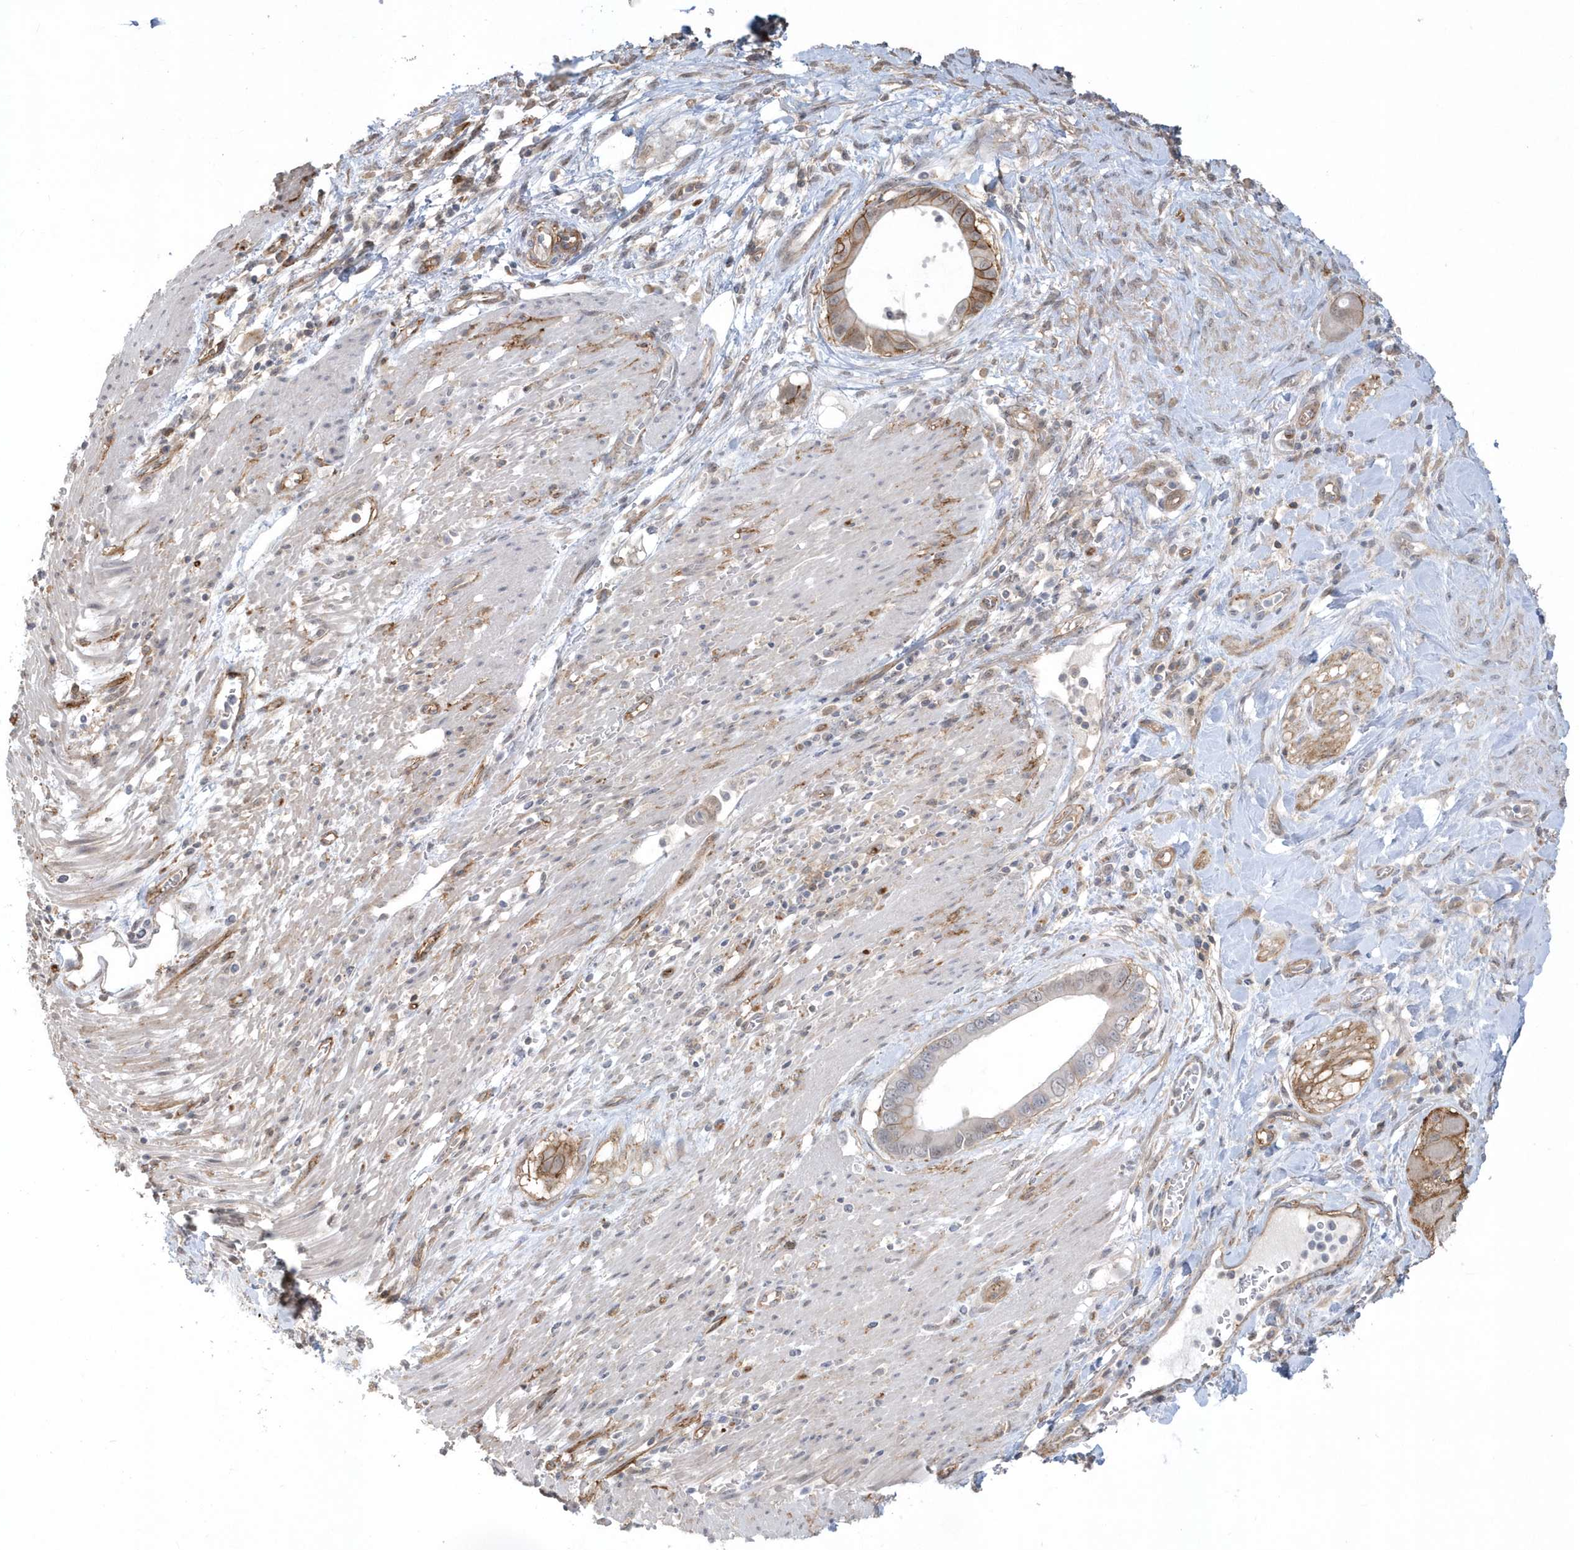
{"staining": {"intensity": "moderate", "quantity": "<25%", "location": "cytoplasmic/membranous"}, "tissue": "pancreatic cancer", "cell_type": "Tumor cells", "image_type": "cancer", "snomed": [{"axis": "morphology", "description": "Adenocarcinoma, NOS"}, {"axis": "topography", "description": "Pancreas"}], "caption": "Adenocarcinoma (pancreatic) tissue displays moderate cytoplasmic/membranous positivity in approximately <25% of tumor cells (Stains: DAB (3,3'-diaminobenzidine) in brown, nuclei in blue, Microscopy: brightfield microscopy at high magnification).", "gene": "CRIP3", "patient": {"sex": "male", "age": 68}}